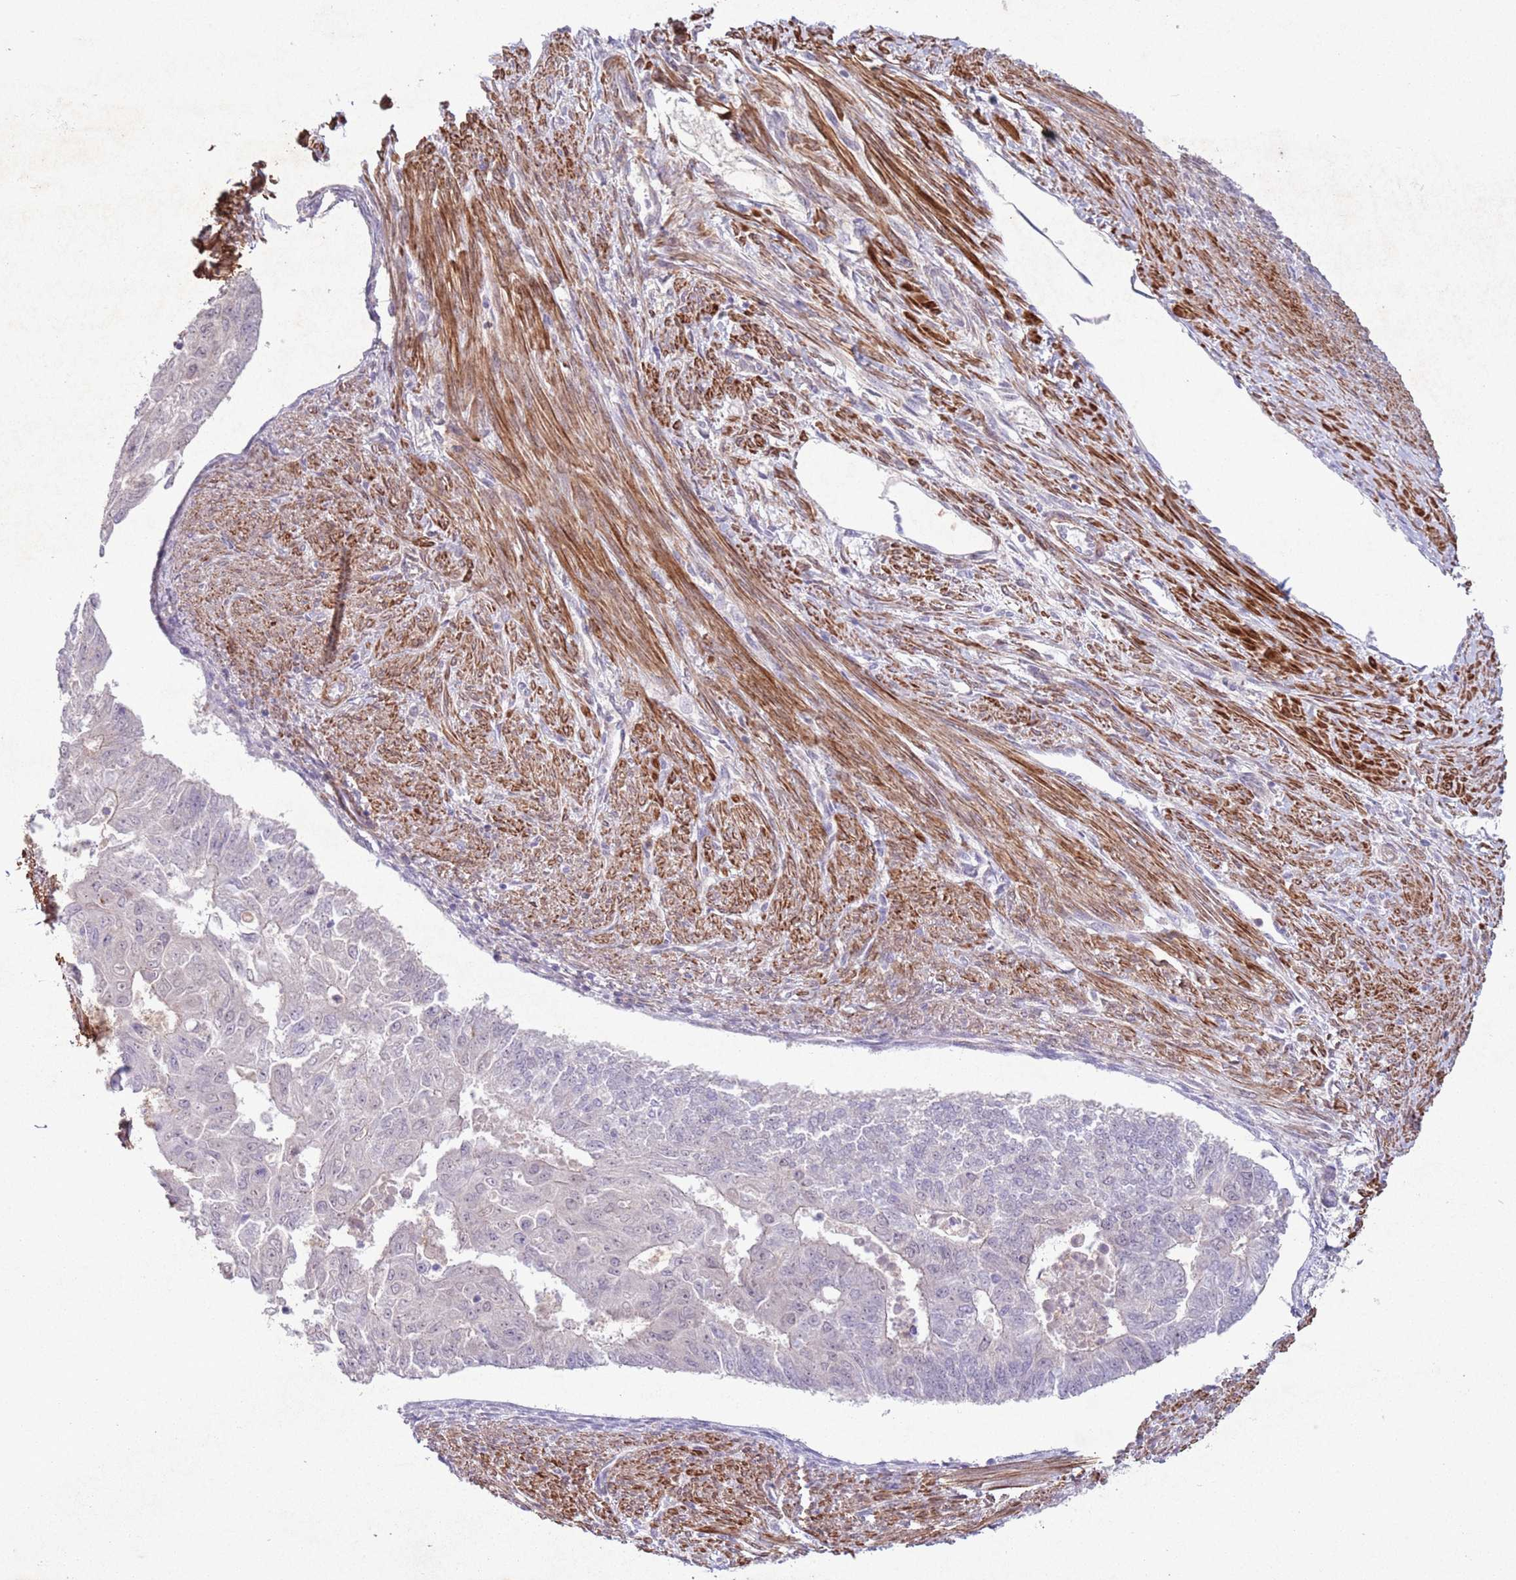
{"staining": {"intensity": "negative", "quantity": "none", "location": "none"}, "tissue": "endometrial cancer", "cell_type": "Tumor cells", "image_type": "cancer", "snomed": [{"axis": "morphology", "description": "Adenocarcinoma, NOS"}, {"axis": "topography", "description": "Endometrium"}], "caption": "The immunohistochemistry photomicrograph has no significant positivity in tumor cells of endometrial adenocarcinoma tissue.", "gene": "CCNI", "patient": {"sex": "female", "age": 32}}